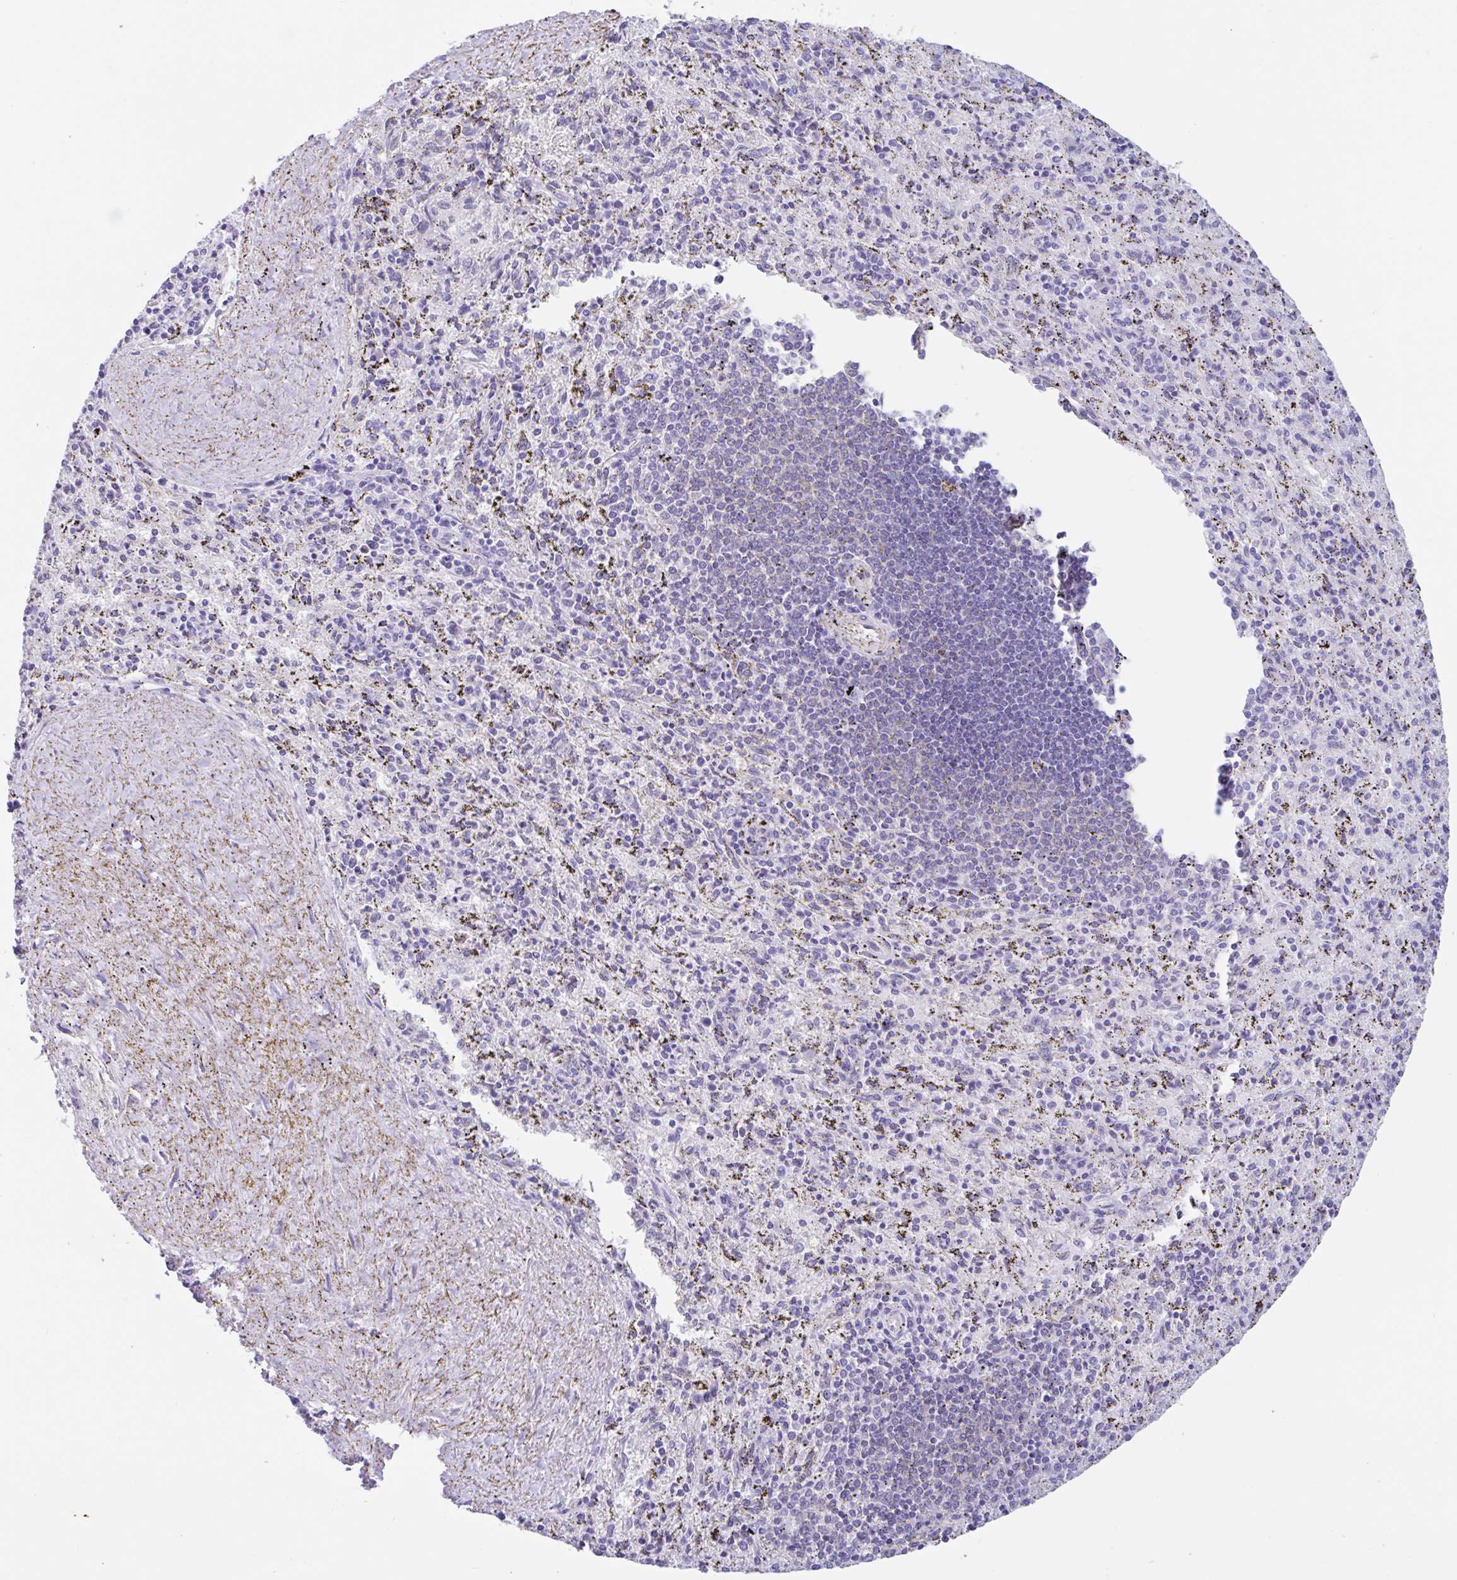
{"staining": {"intensity": "negative", "quantity": "none", "location": "none"}, "tissue": "spleen", "cell_type": "Cells in red pulp", "image_type": "normal", "snomed": [{"axis": "morphology", "description": "Normal tissue, NOS"}, {"axis": "topography", "description": "Spleen"}], "caption": "Immunohistochemical staining of unremarkable spleen demonstrates no significant positivity in cells in red pulp. (Immunohistochemistry (ihc), brightfield microscopy, high magnification).", "gene": "OR6N2", "patient": {"sex": "male", "age": 57}}